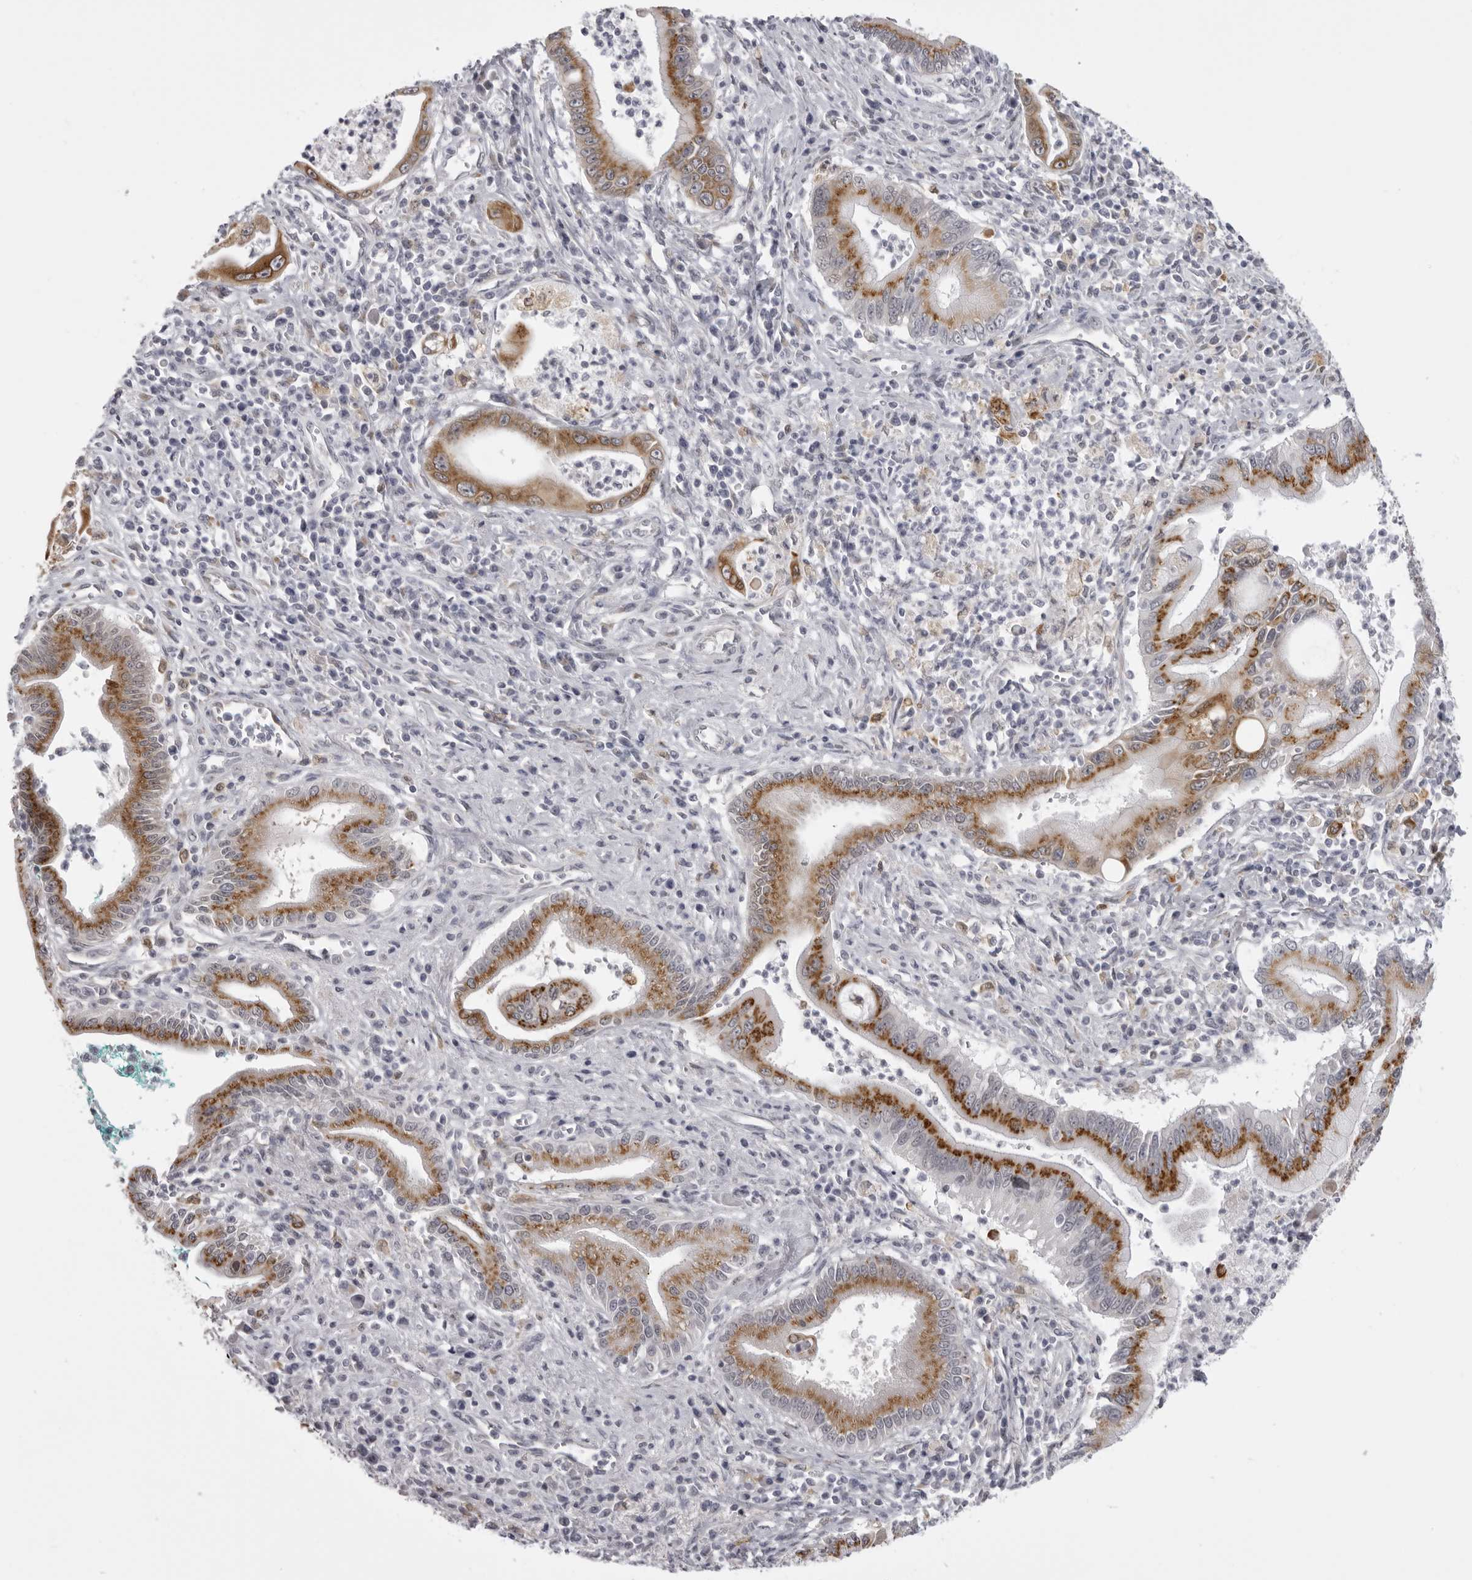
{"staining": {"intensity": "moderate", "quantity": ">75%", "location": "cytoplasmic/membranous"}, "tissue": "pancreatic cancer", "cell_type": "Tumor cells", "image_type": "cancer", "snomed": [{"axis": "morphology", "description": "Adenocarcinoma, NOS"}, {"axis": "topography", "description": "Pancreas"}], "caption": "DAB (3,3'-diaminobenzidine) immunohistochemical staining of pancreatic cancer reveals moderate cytoplasmic/membranous protein expression in approximately >75% of tumor cells. Immunohistochemistry (ihc) stains the protein of interest in brown and the nuclei are stained blue.", "gene": "NCEH1", "patient": {"sex": "male", "age": 78}}